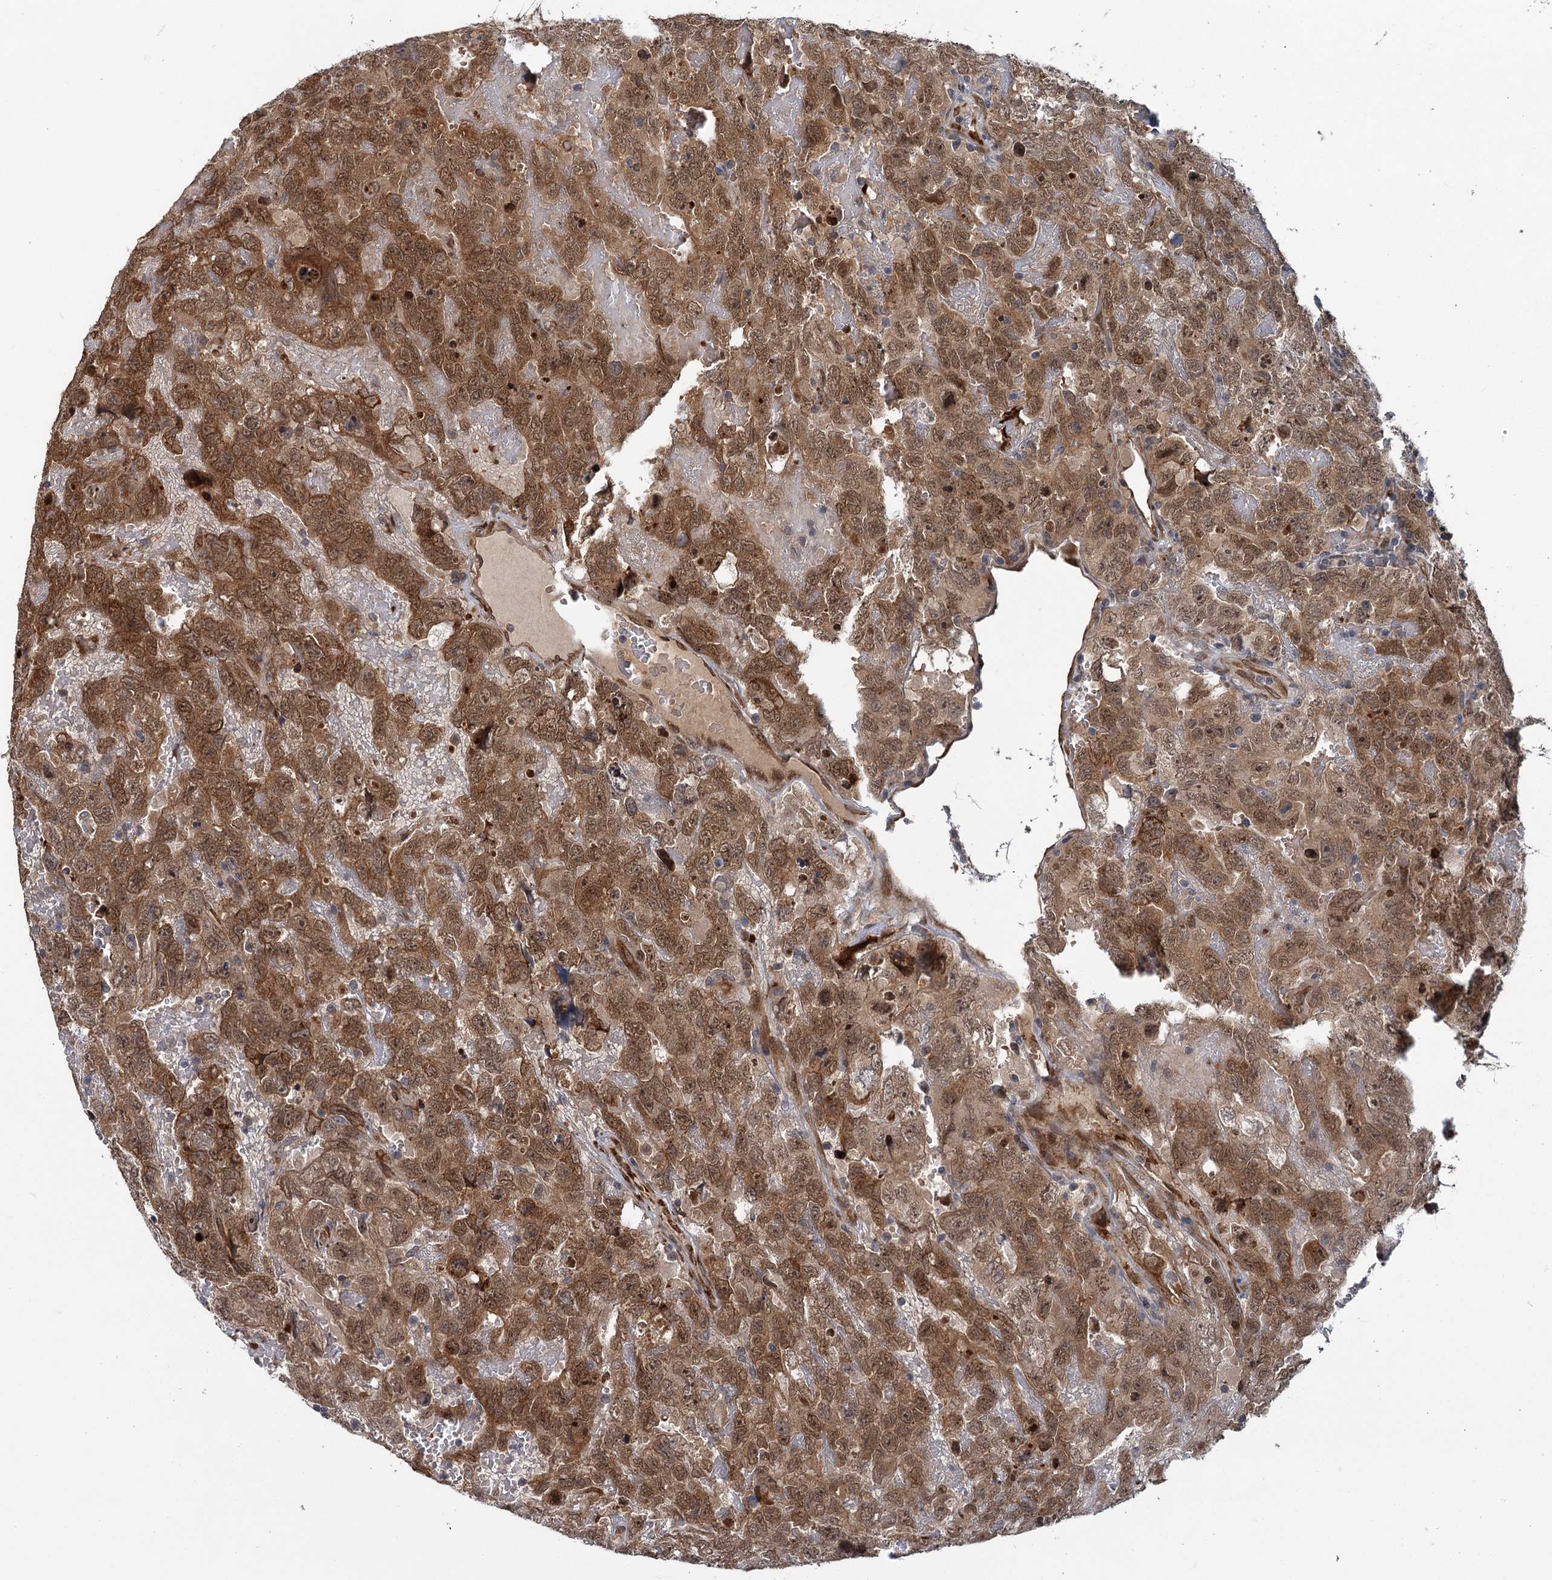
{"staining": {"intensity": "moderate", "quantity": ">75%", "location": "cytoplasmic/membranous,nuclear"}, "tissue": "testis cancer", "cell_type": "Tumor cells", "image_type": "cancer", "snomed": [{"axis": "morphology", "description": "Carcinoma, Embryonal, NOS"}, {"axis": "topography", "description": "Testis"}], "caption": "Human testis embryonal carcinoma stained with a brown dye demonstrates moderate cytoplasmic/membranous and nuclear positive staining in about >75% of tumor cells.", "gene": "APBA2", "patient": {"sex": "male", "age": 45}}